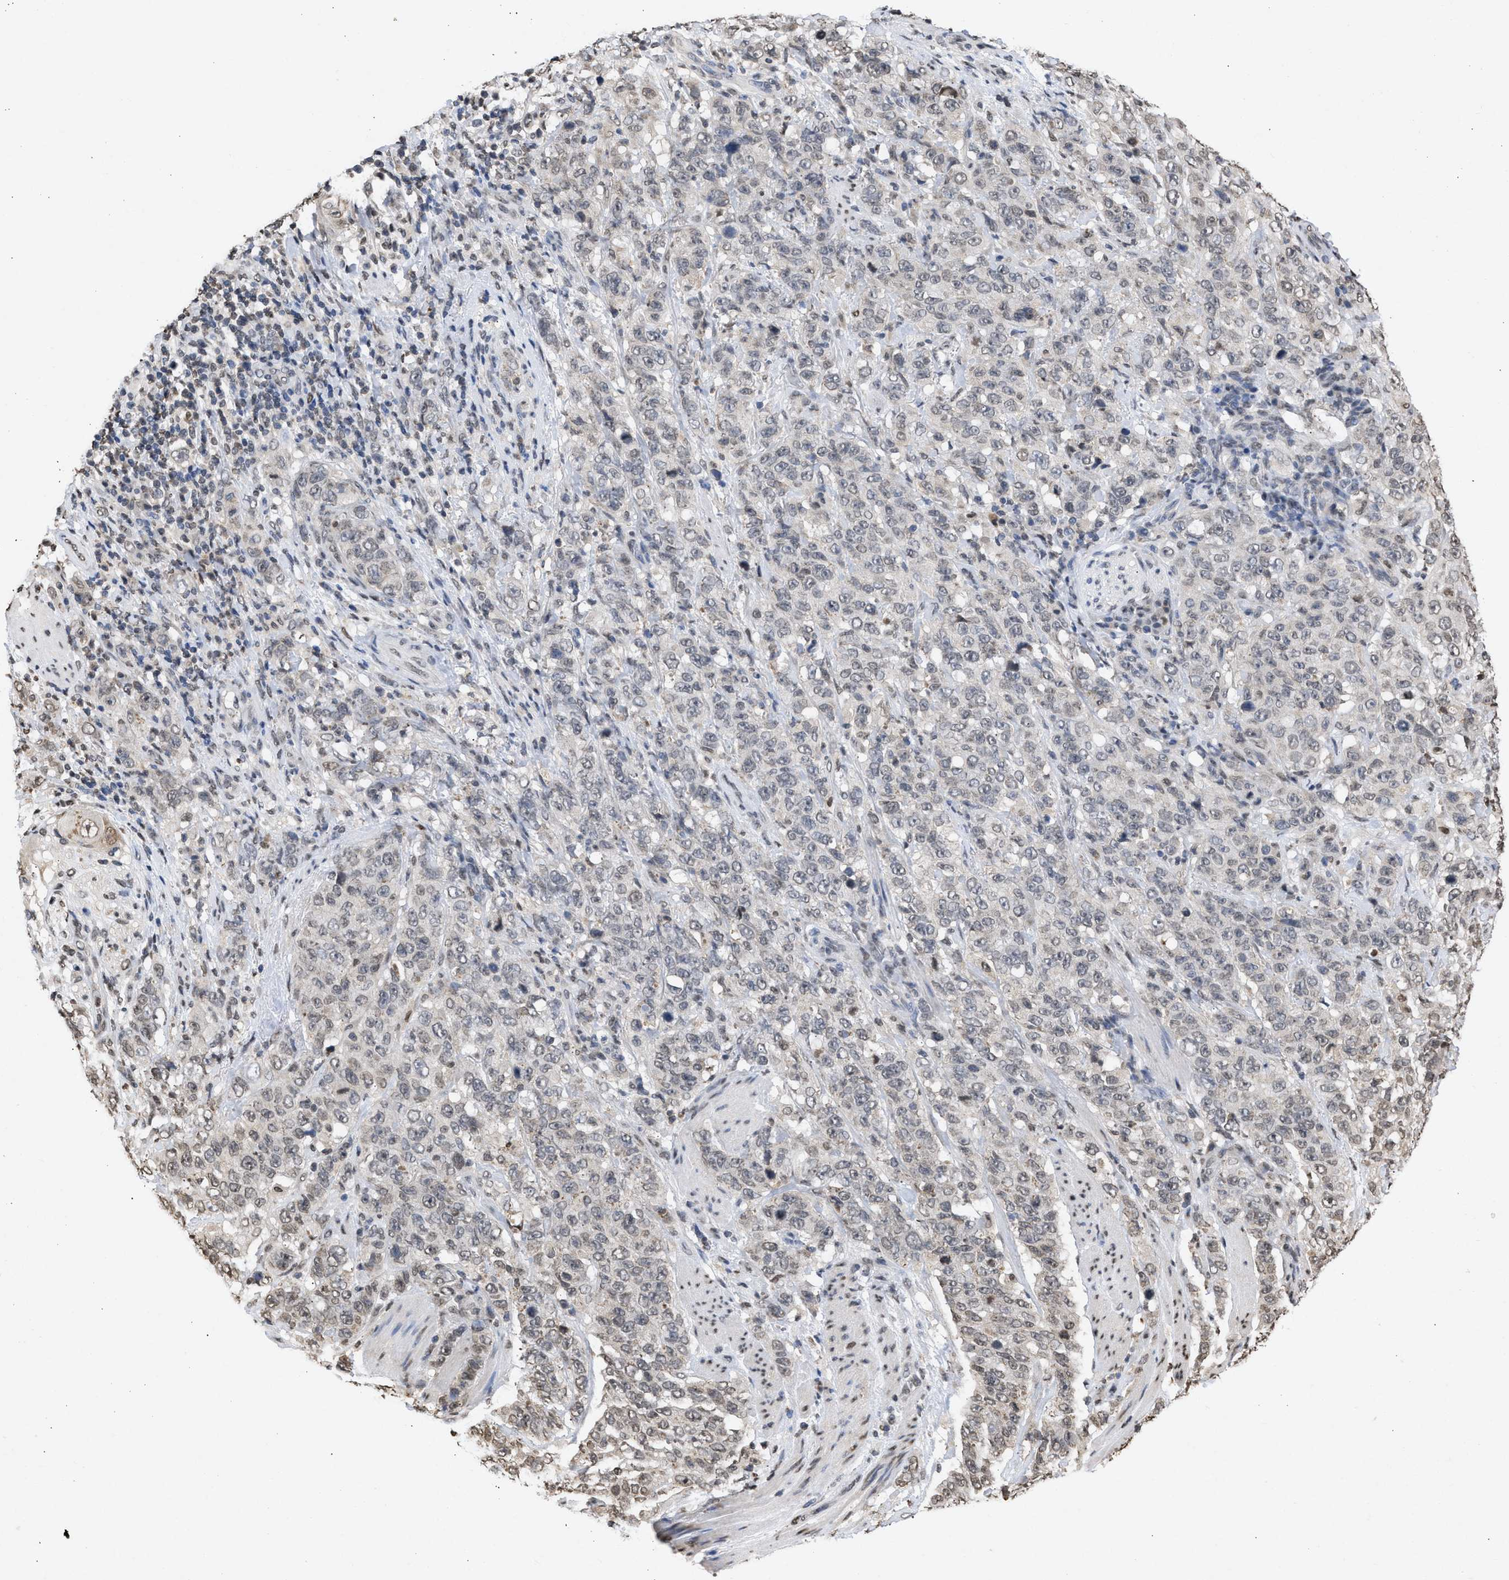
{"staining": {"intensity": "weak", "quantity": "25%-75%", "location": "nuclear"}, "tissue": "stomach cancer", "cell_type": "Tumor cells", "image_type": "cancer", "snomed": [{"axis": "morphology", "description": "Adenocarcinoma, NOS"}, {"axis": "topography", "description": "Stomach"}], "caption": "This is an image of IHC staining of stomach cancer, which shows weak staining in the nuclear of tumor cells.", "gene": "NUP35", "patient": {"sex": "male", "age": 48}}